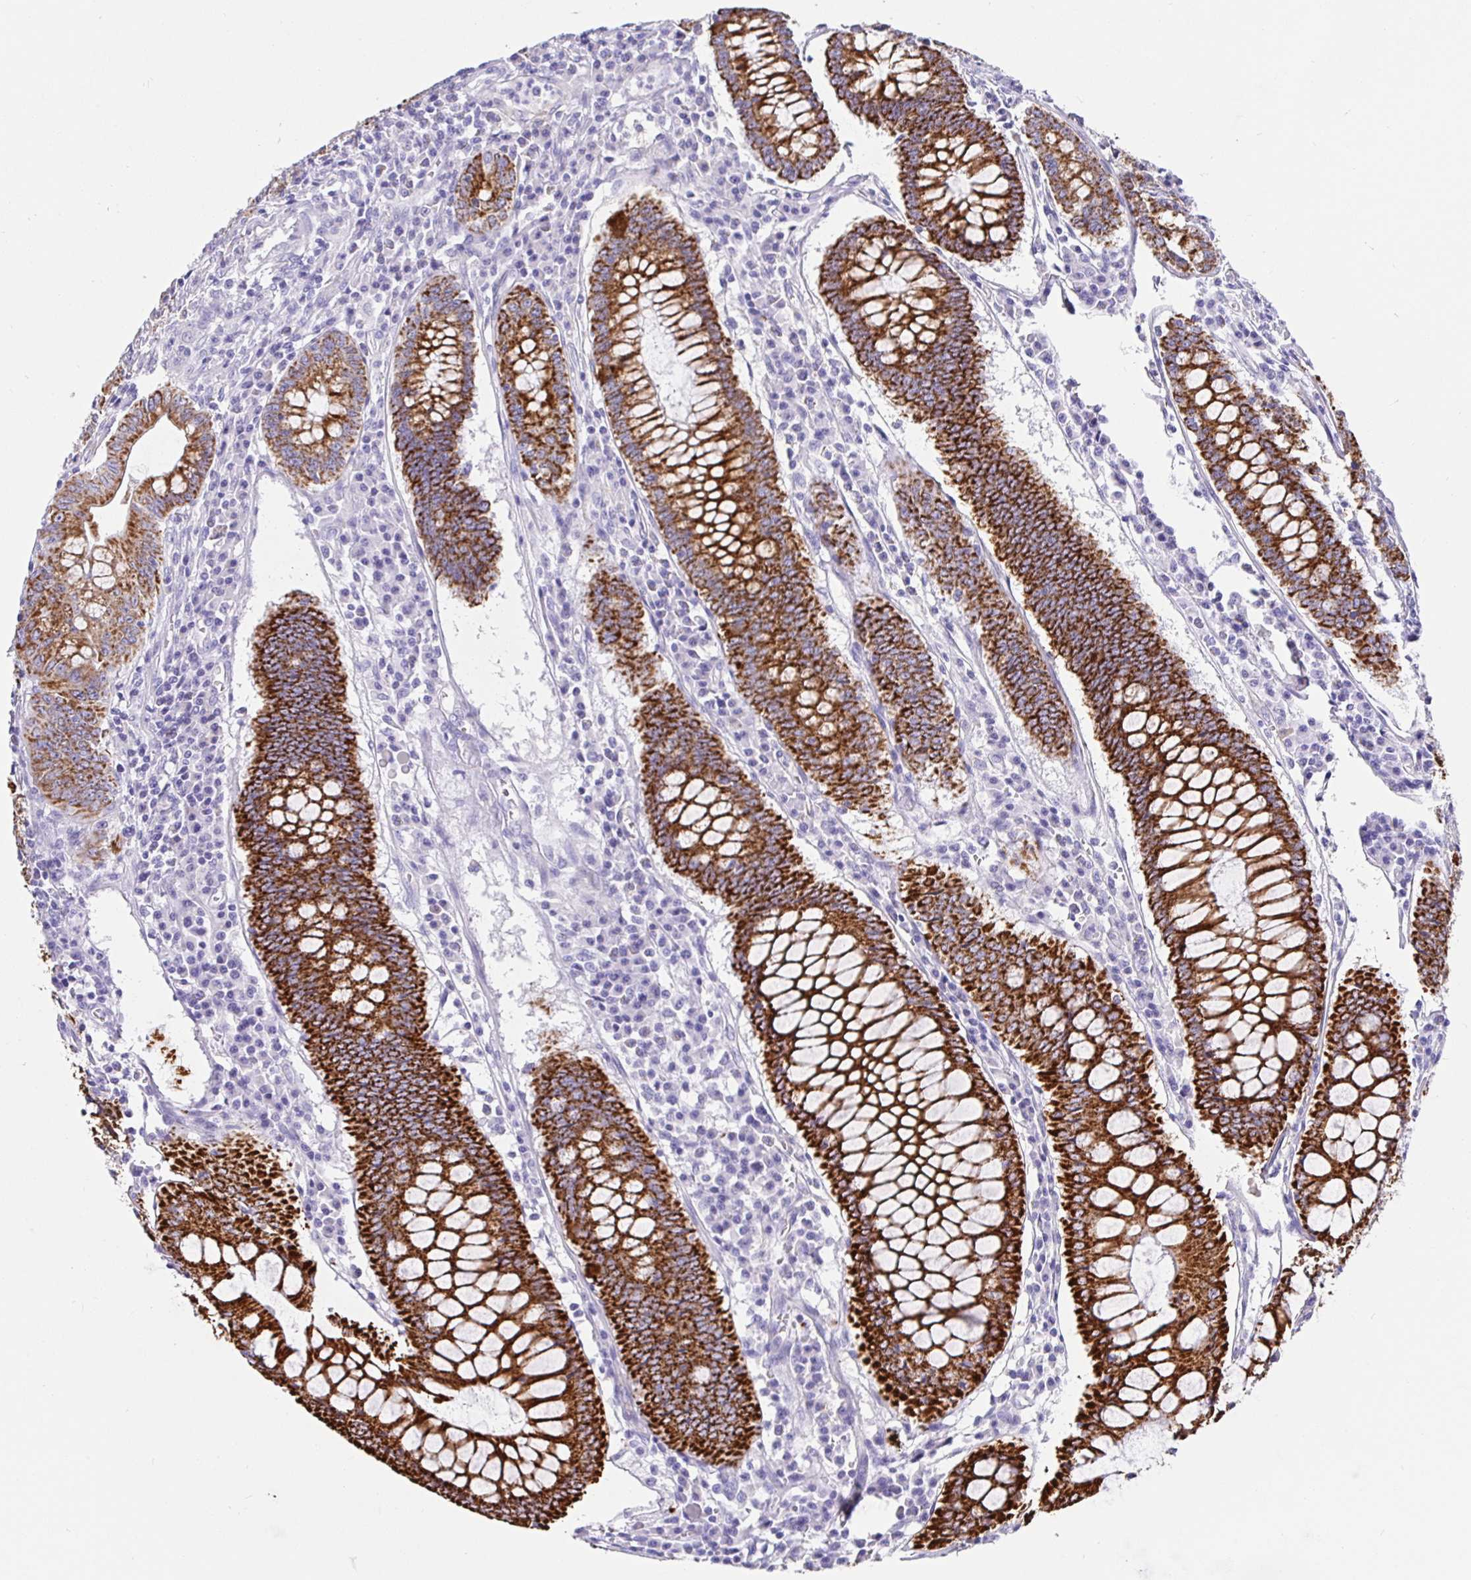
{"staining": {"intensity": "strong", "quantity": ">75%", "location": "cytoplasmic/membranous"}, "tissue": "colorectal cancer", "cell_type": "Tumor cells", "image_type": "cancer", "snomed": [{"axis": "morphology", "description": "Adenocarcinoma, NOS"}, {"axis": "topography", "description": "Colon"}], "caption": "Colorectal adenocarcinoma stained with IHC reveals strong cytoplasmic/membranous expression in approximately >75% of tumor cells. (DAB (3,3'-diaminobenzidine) = brown stain, brightfield microscopy at high magnification).", "gene": "MAOA", "patient": {"sex": "male", "age": 62}}